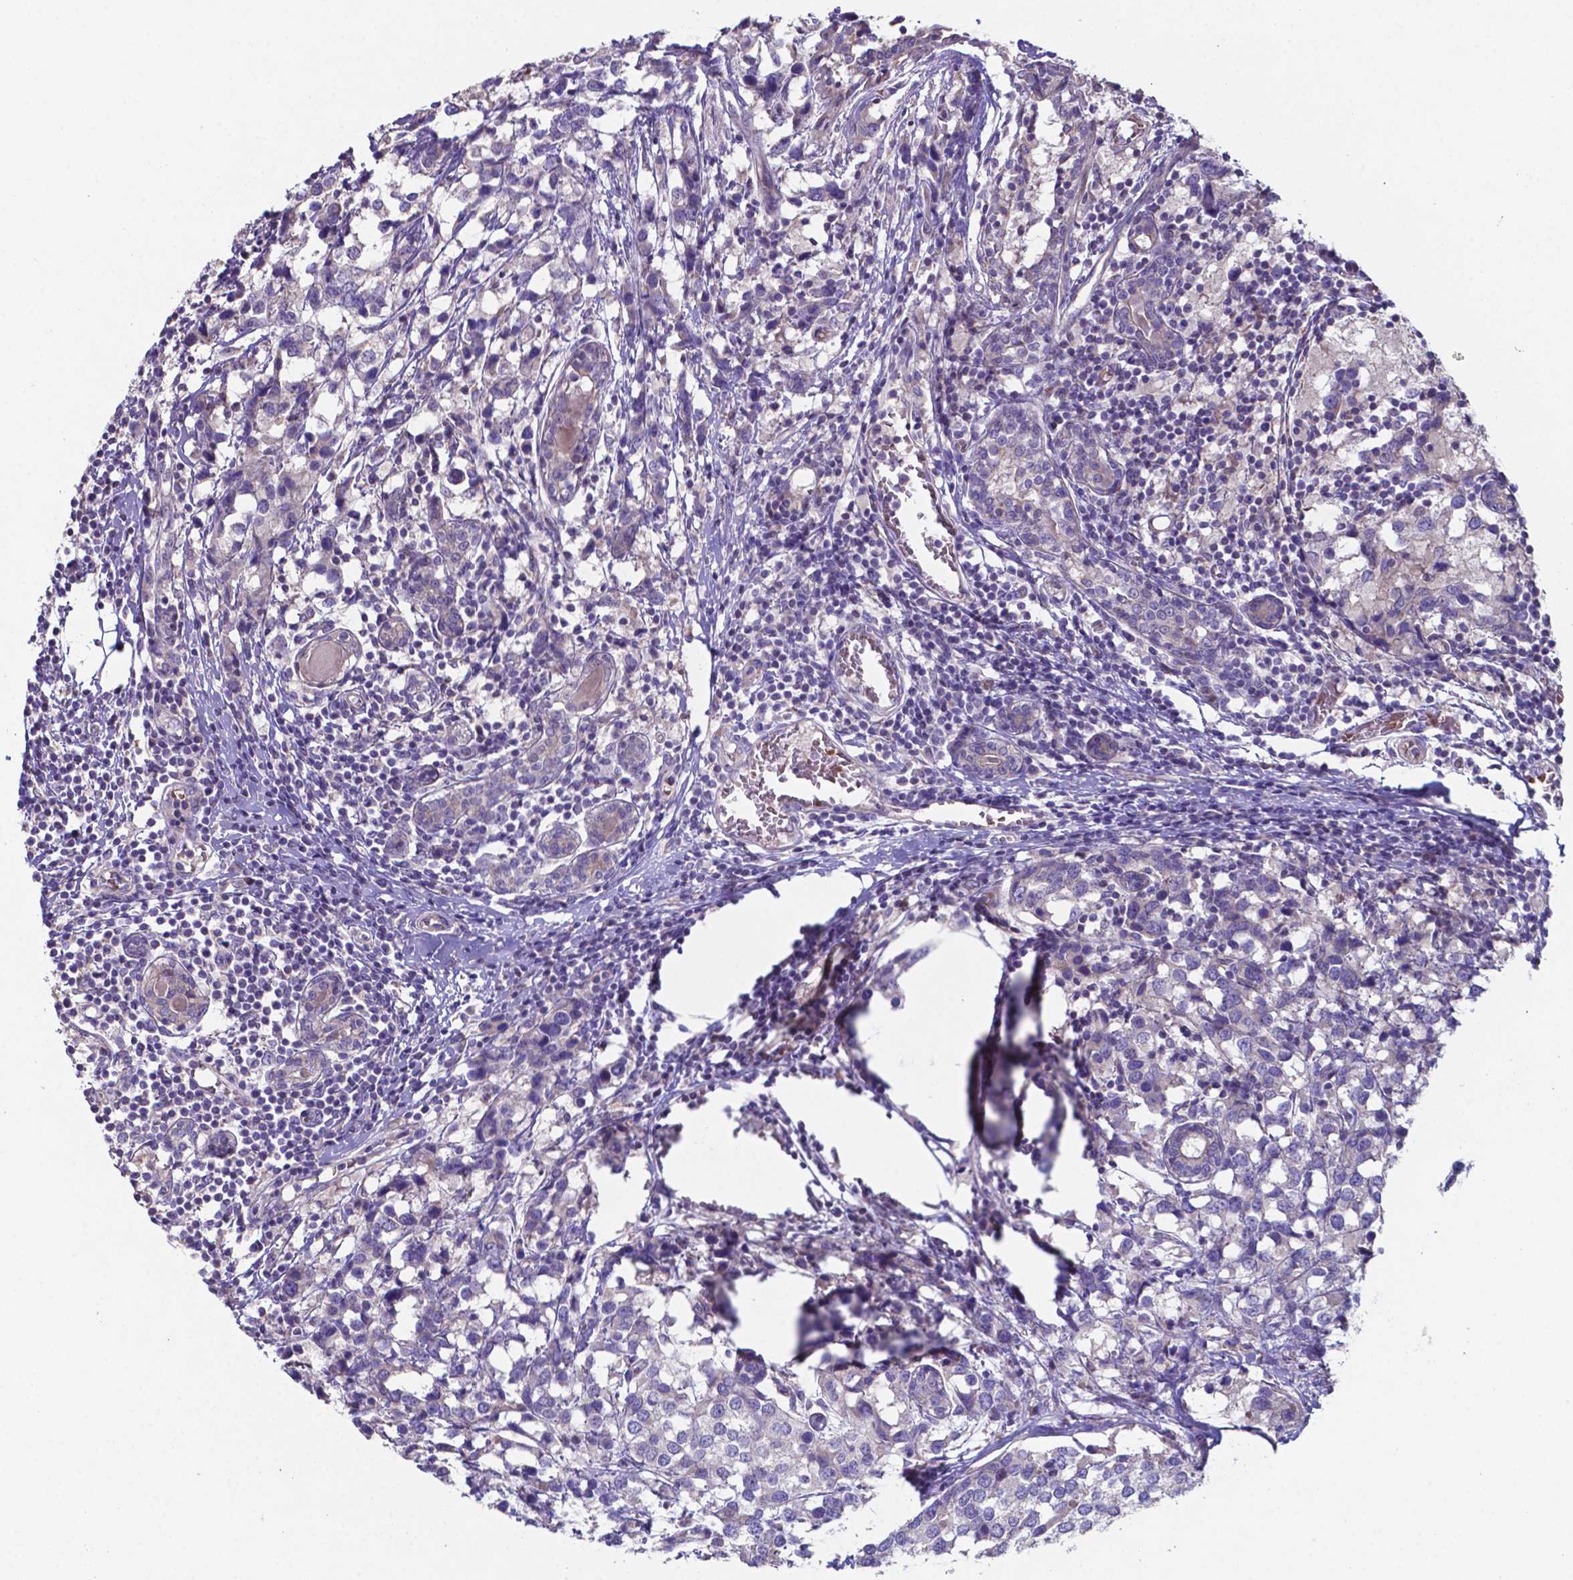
{"staining": {"intensity": "weak", "quantity": ">75%", "location": "cytoplasmic/membranous"}, "tissue": "breast cancer", "cell_type": "Tumor cells", "image_type": "cancer", "snomed": [{"axis": "morphology", "description": "Lobular carcinoma"}, {"axis": "topography", "description": "Breast"}], "caption": "Human lobular carcinoma (breast) stained with a protein marker reveals weak staining in tumor cells.", "gene": "TYRO3", "patient": {"sex": "female", "age": 59}}